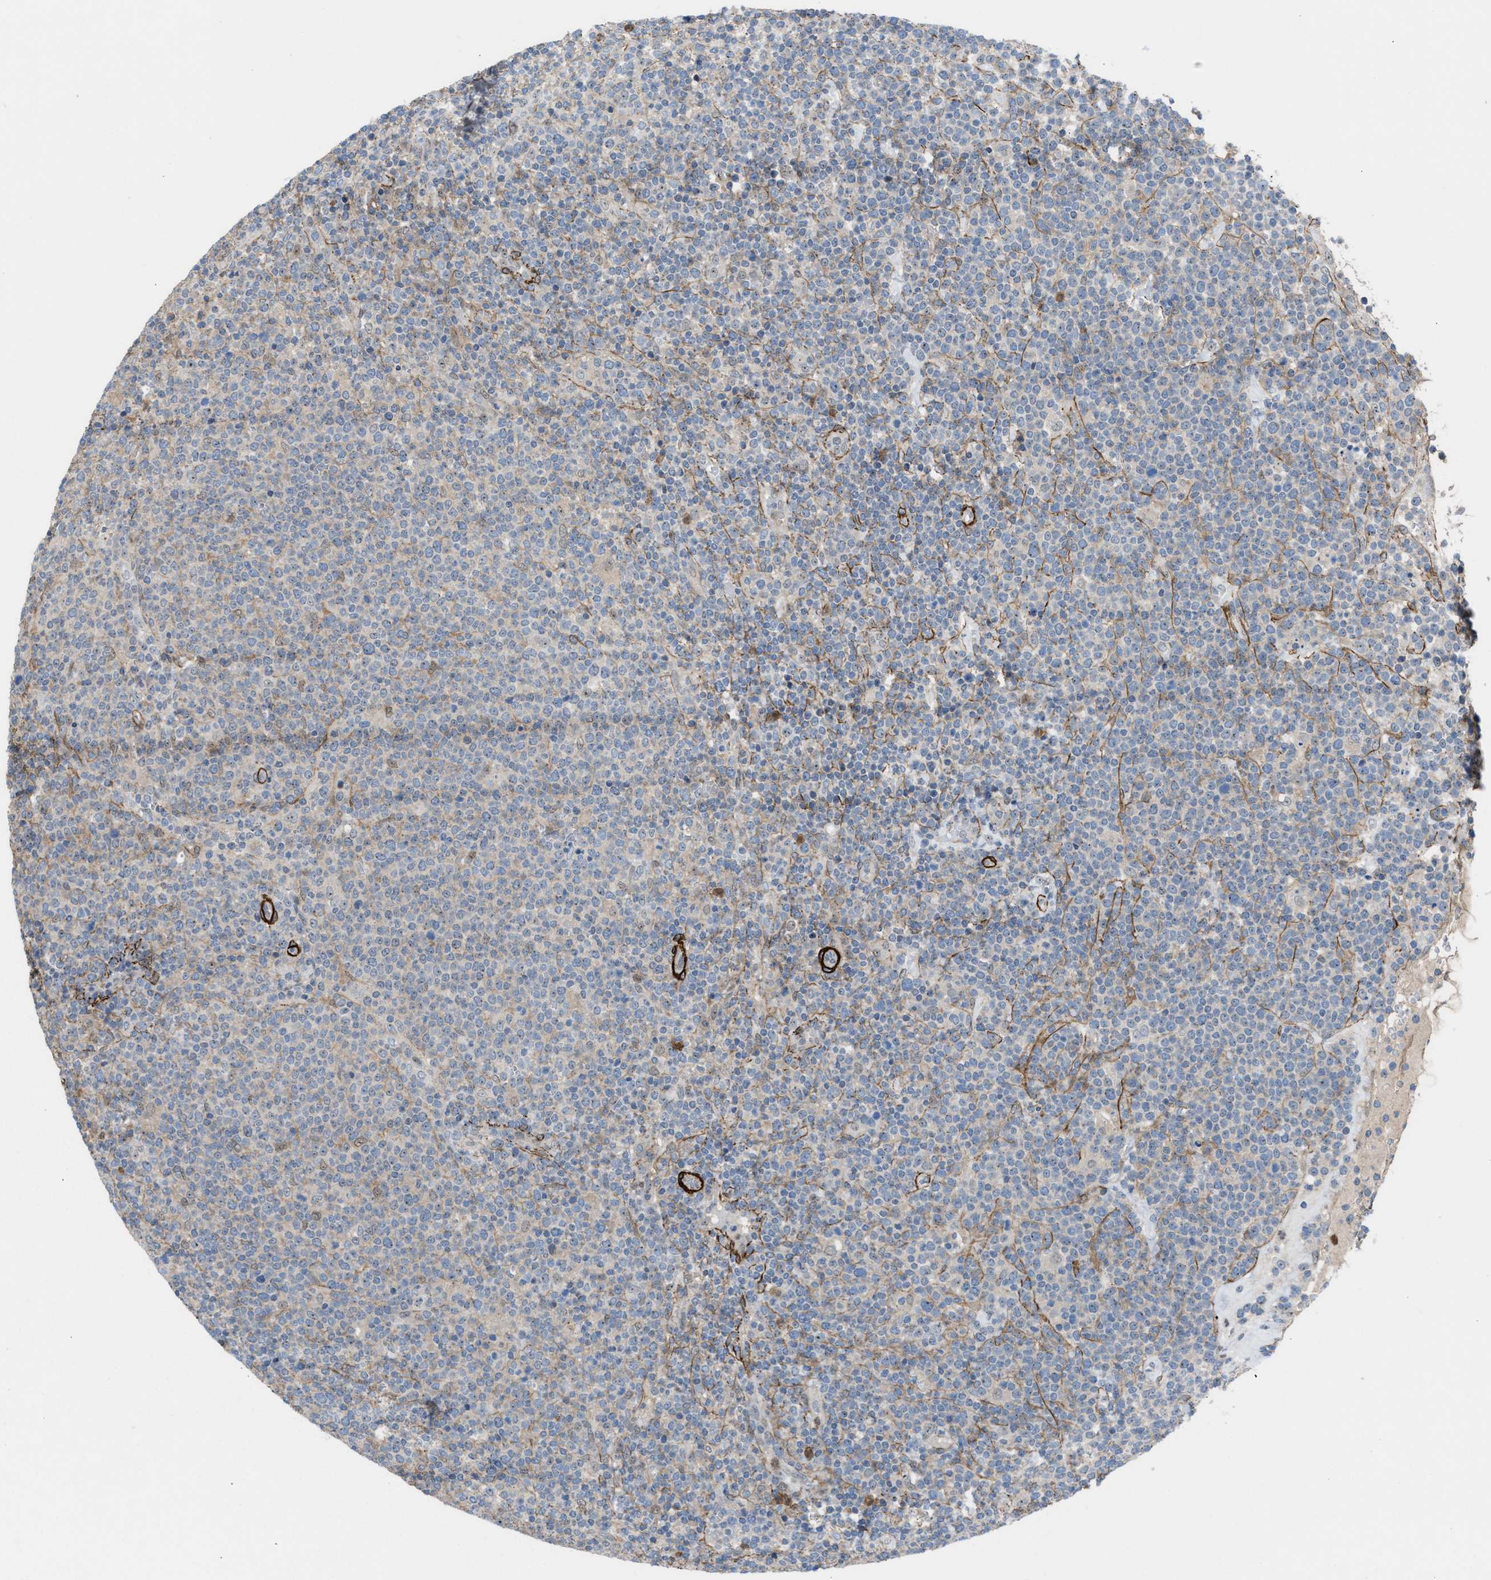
{"staining": {"intensity": "negative", "quantity": "none", "location": "none"}, "tissue": "lymphoma", "cell_type": "Tumor cells", "image_type": "cancer", "snomed": [{"axis": "morphology", "description": "Malignant lymphoma, non-Hodgkin's type, High grade"}, {"axis": "topography", "description": "Lymph node"}], "caption": "DAB (3,3'-diaminobenzidine) immunohistochemical staining of malignant lymphoma, non-Hodgkin's type (high-grade) displays no significant expression in tumor cells. (DAB immunohistochemistry (IHC), high magnification).", "gene": "NQO2", "patient": {"sex": "male", "age": 61}}